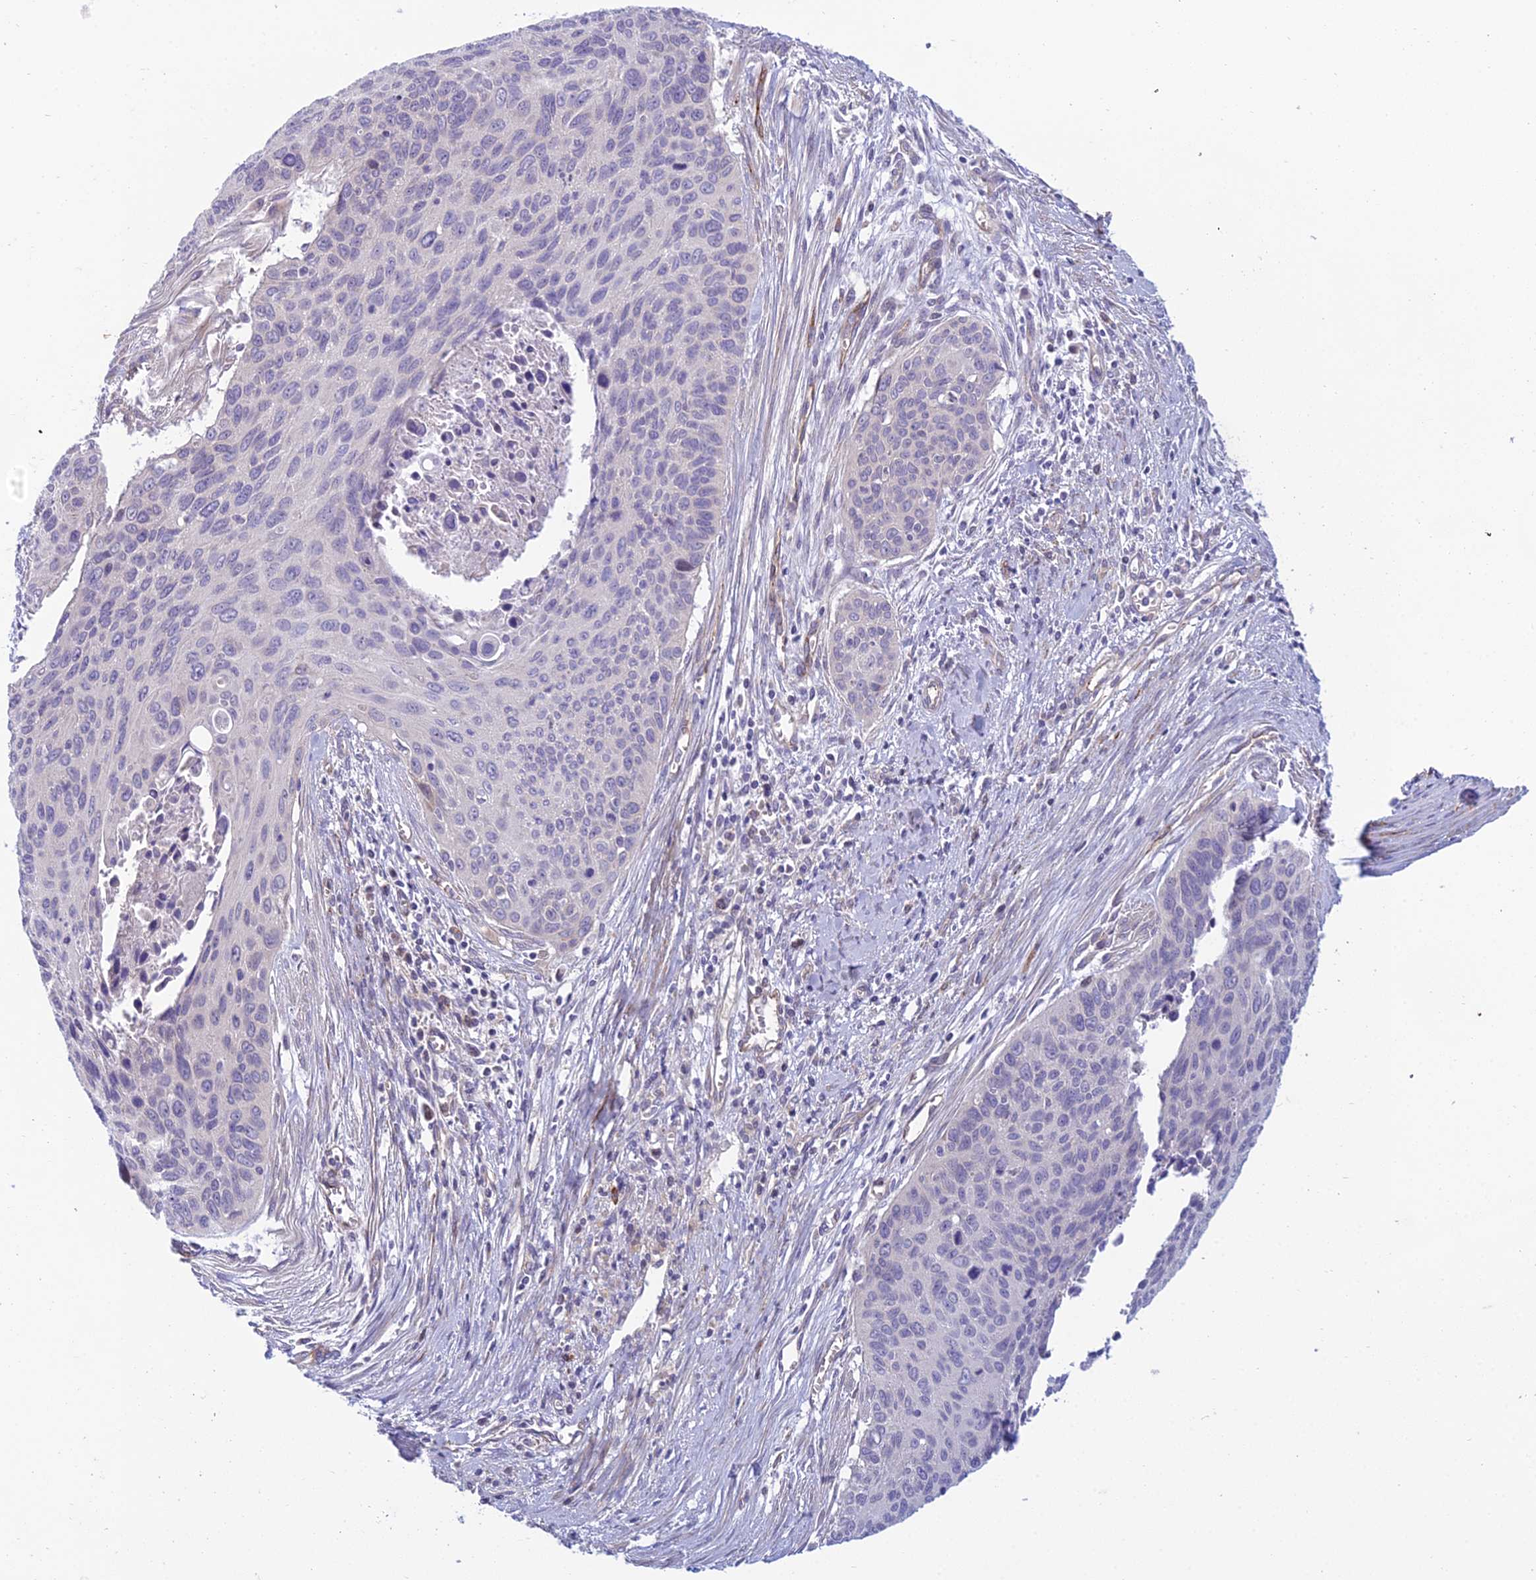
{"staining": {"intensity": "negative", "quantity": "none", "location": "none"}, "tissue": "cervical cancer", "cell_type": "Tumor cells", "image_type": "cancer", "snomed": [{"axis": "morphology", "description": "Squamous cell carcinoma, NOS"}, {"axis": "topography", "description": "Cervix"}], "caption": "Tumor cells show no significant protein expression in cervical squamous cell carcinoma.", "gene": "DUS2", "patient": {"sex": "female", "age": 55}}